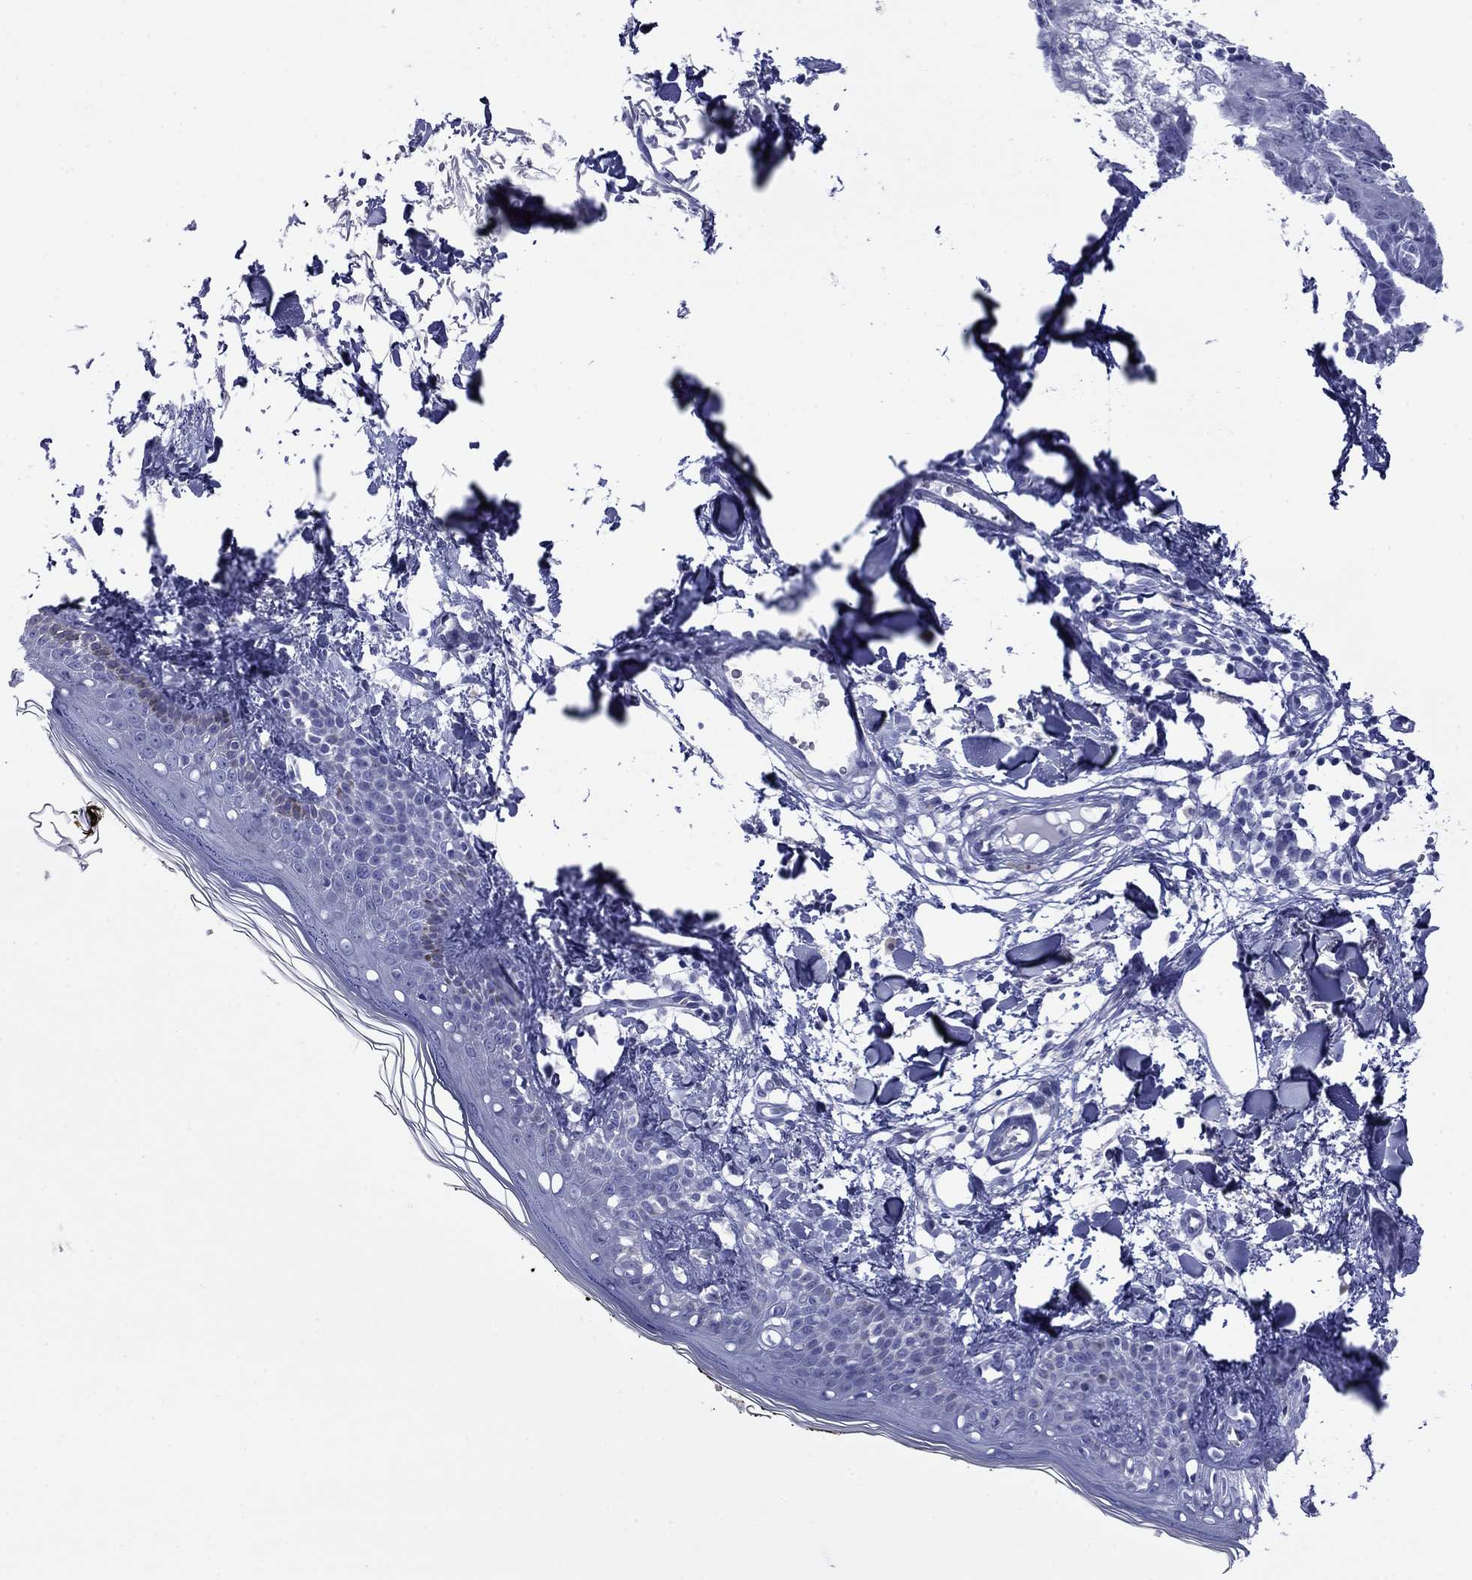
{"staining": {"intensity": "negative", "quantity": "none", "location": "none"}, "tissue": "skin", "cell_type": "Fibroblasts", "image_type": "normal", "snomed": [{"axis": "morphology", "description": "Normal tissue, NOS"}, {"axis": "topography", "description": "Skin"}], "caption": "Fibroblasts are negative for protein expression in benign human skin. (DAB (3,3'-diaminobenzidine) IHC visualized using brightfield microscopy, high magnification).", "gene": "GIP", "patient": {"sex": "male", "age": 76}}